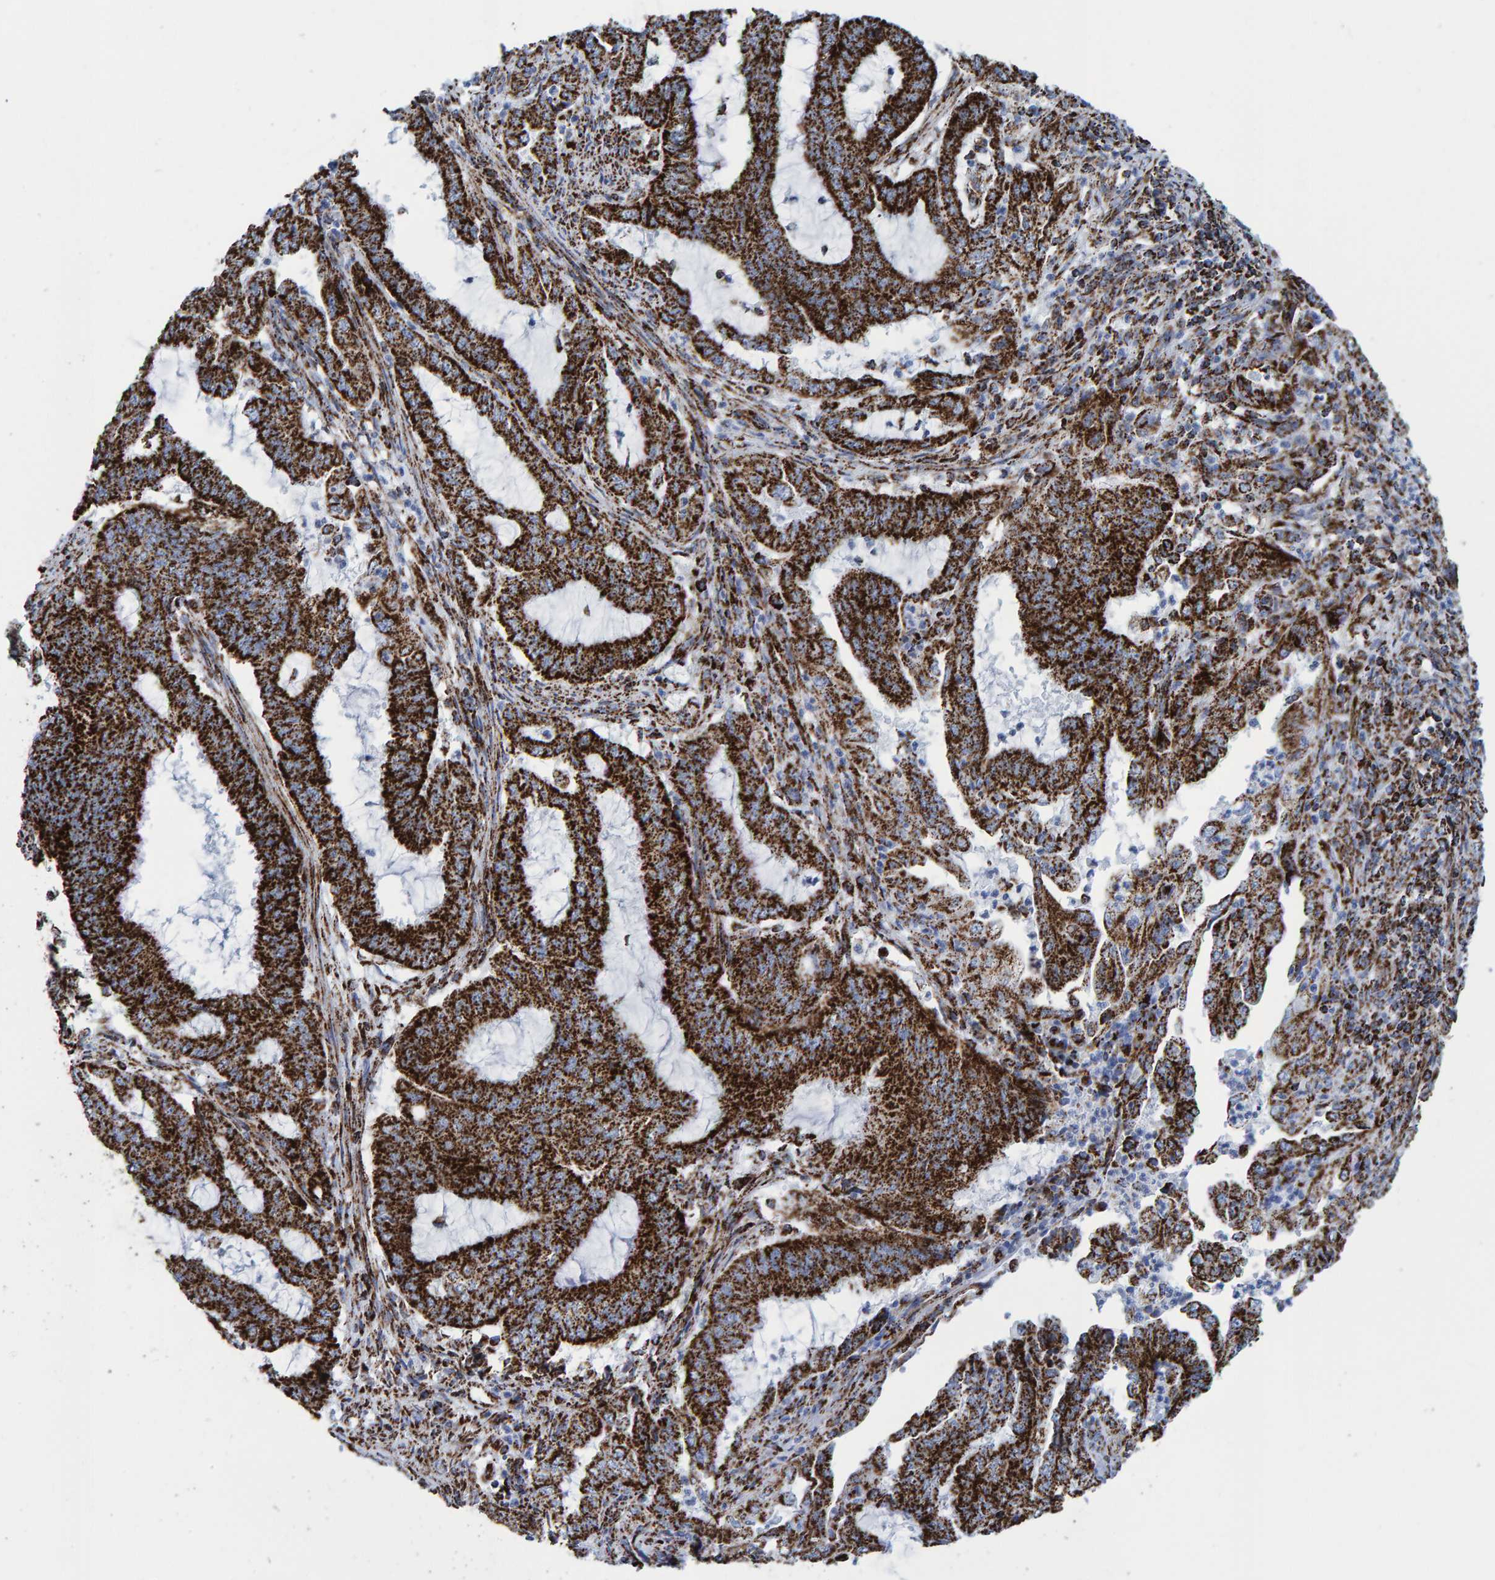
{"staining": {"intensity": "strong", "quantity": ">75%", "location": "cytoplasmic/membranous"}, "tissue": "endometrial cancer", "cell_type": "Tumor cells", "image_type": "cancer", "snomed": [{"axis": "morphology", "description": "Adenocarcinoma, NOS"}, {"axis": "topography", "description": "Endometrium"}], "caption": "Protein staining by immunohistochemistry (IHC) shows strong cytoplasmic/membranous positivity in about >75% of tumor cells in adenocarcinoma (endometrial).", "gene": "ENSG00000262660", "patient": {"sex": "female", "age": 51}}